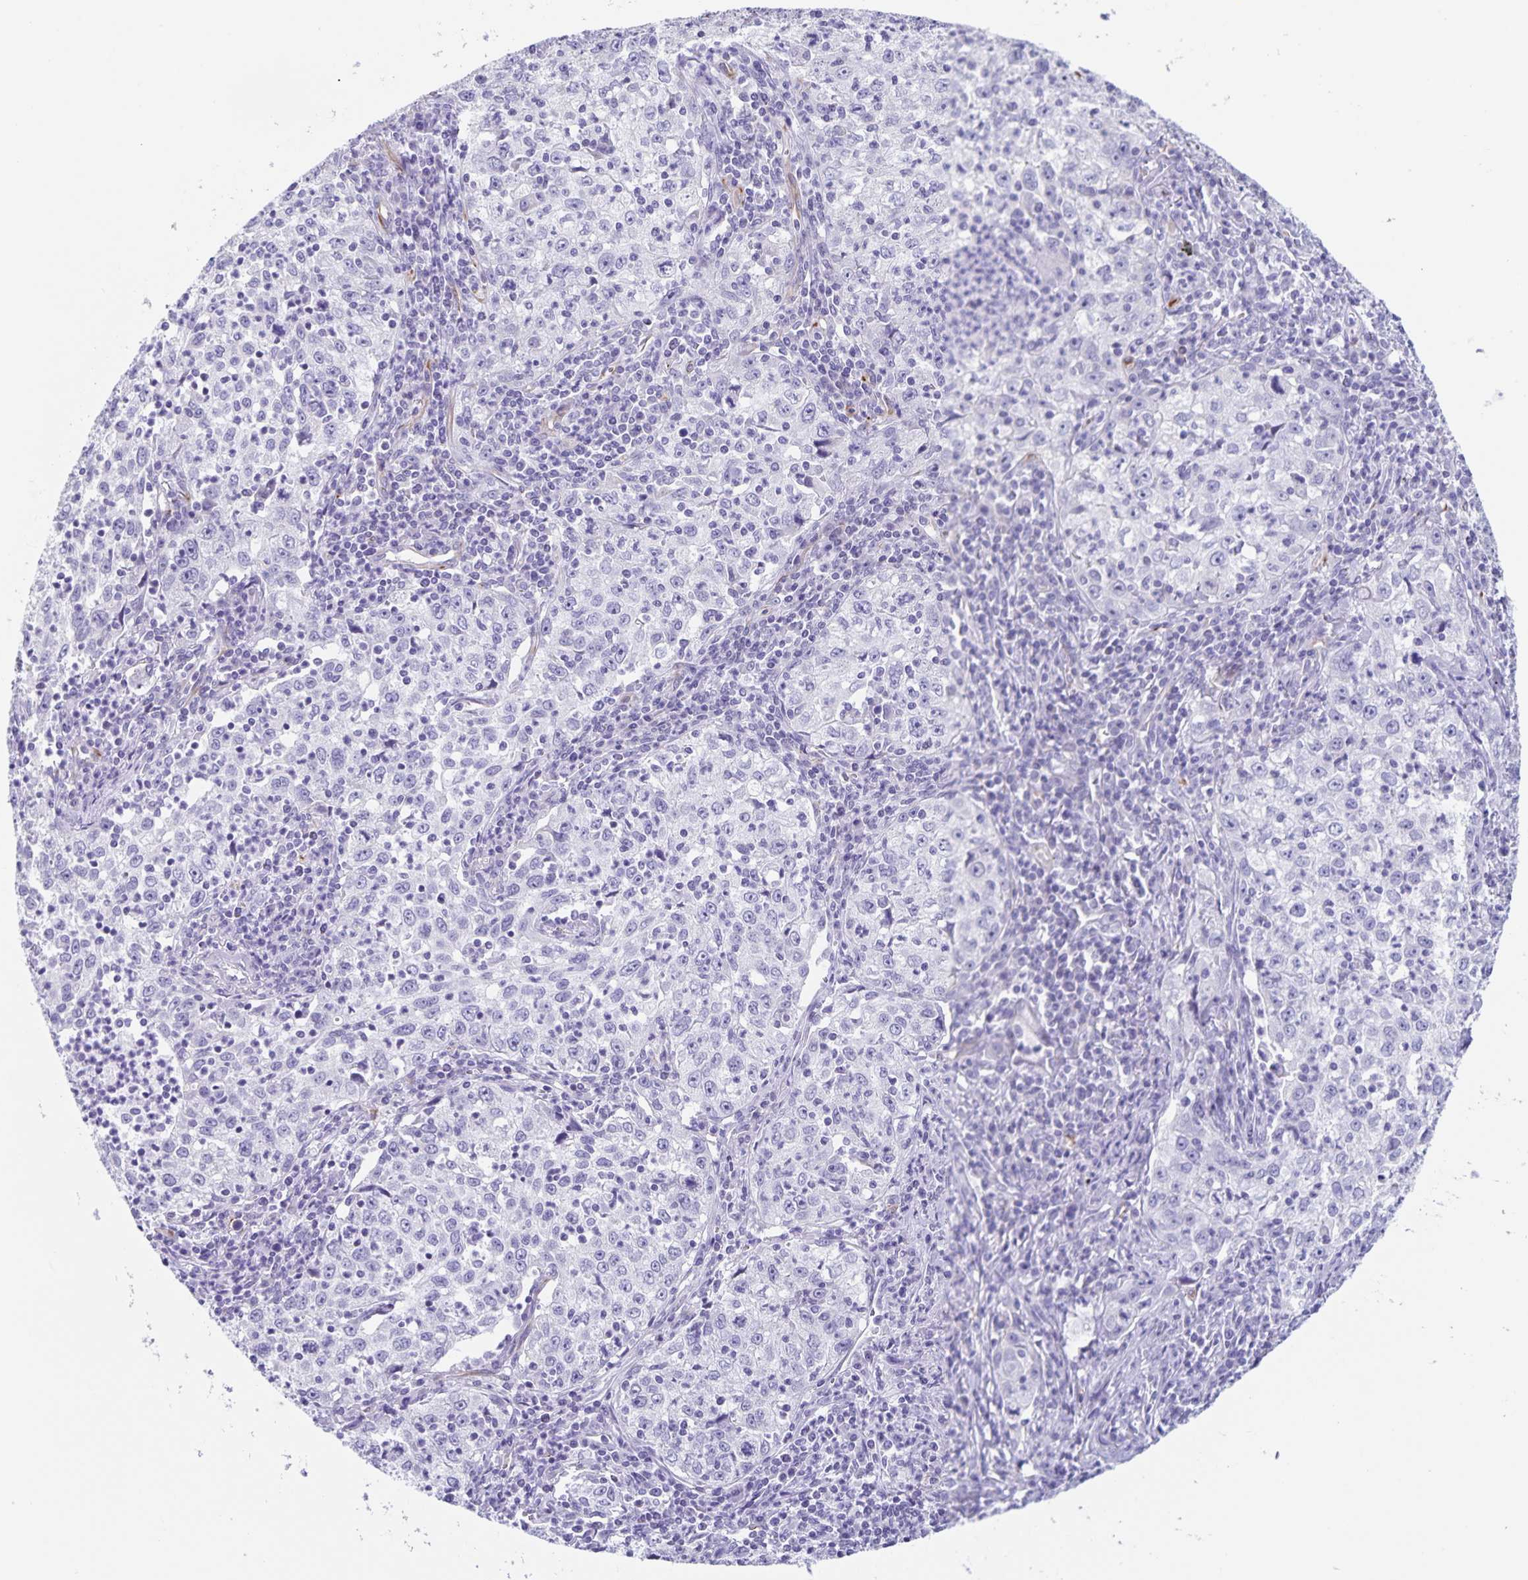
{"staining": {"intensity": "negative", "quantity": "none", "location": "none"}, "tissue": "lung cancer", "cell_type": "Tumor cells", "image_type": "cancer", "snomed": [{"axis": "morphology", "description": "Squamous cell carcinoma, NOS"}, {"axis": "topography", "description": "Lung"}], "caption": "IHC image of human lung cancer (squamous cell carcinoma) stained for a protein (brown), which displays no staining in tumor cells.", "gene": "SYNM", "patient": {"sex": "male", "age": 71}}